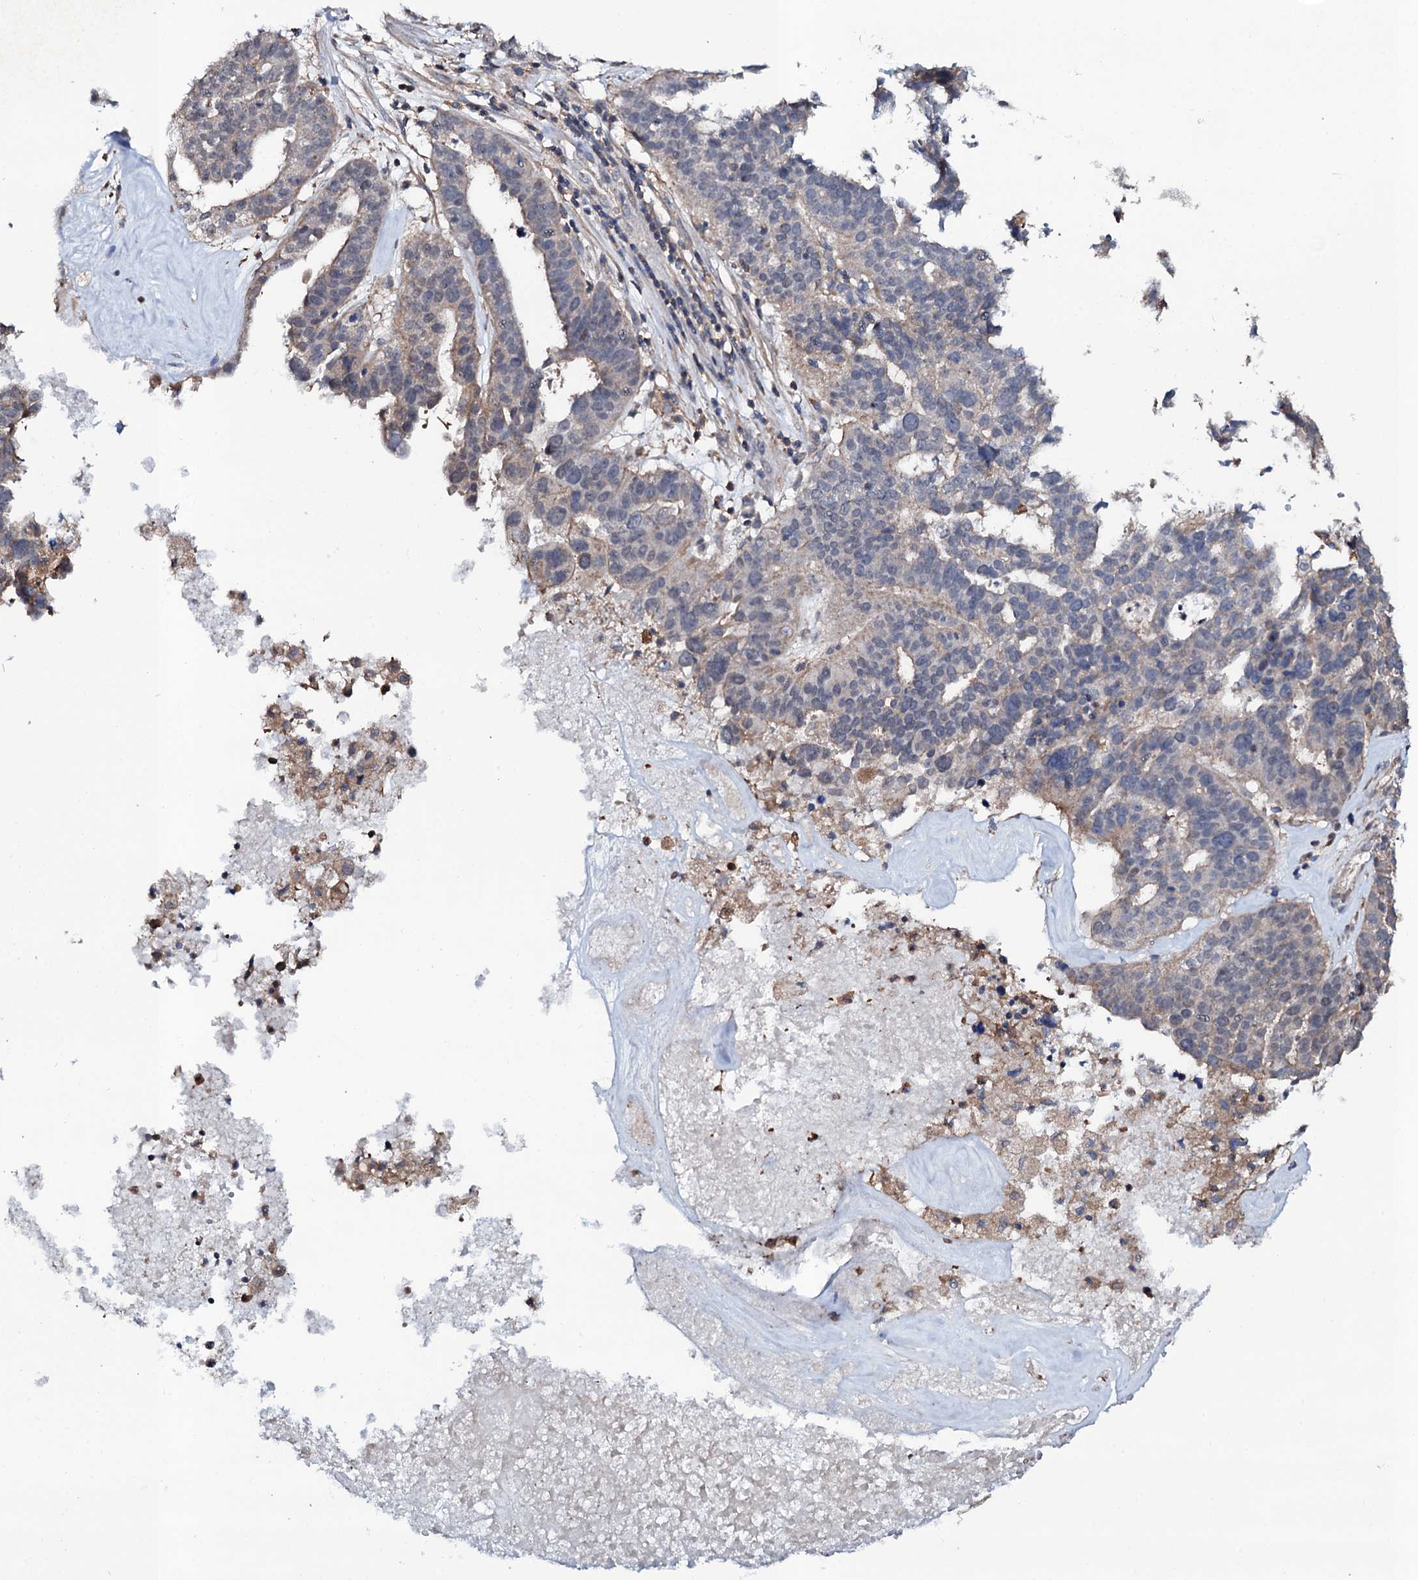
{"staining": {"intensity": "negative", "quantity": "none", "location": "none"}, "tissue": "ovarian cancer", "cell_type": "Tumor cells", "image_type": "cancer", "snomed": [{"axis": "morphology", "description": "Cystadenocarcinoma, serous, NOS"}, {"axis": "topography", "description": "Ovary"}], "caption": "Image shows no protein positivity in tumor cells of ovarian cancer (serous cystadenocarcinoma) tissue.", "gene": "COG6", "patient": {"sex": "female", "age": 59}}